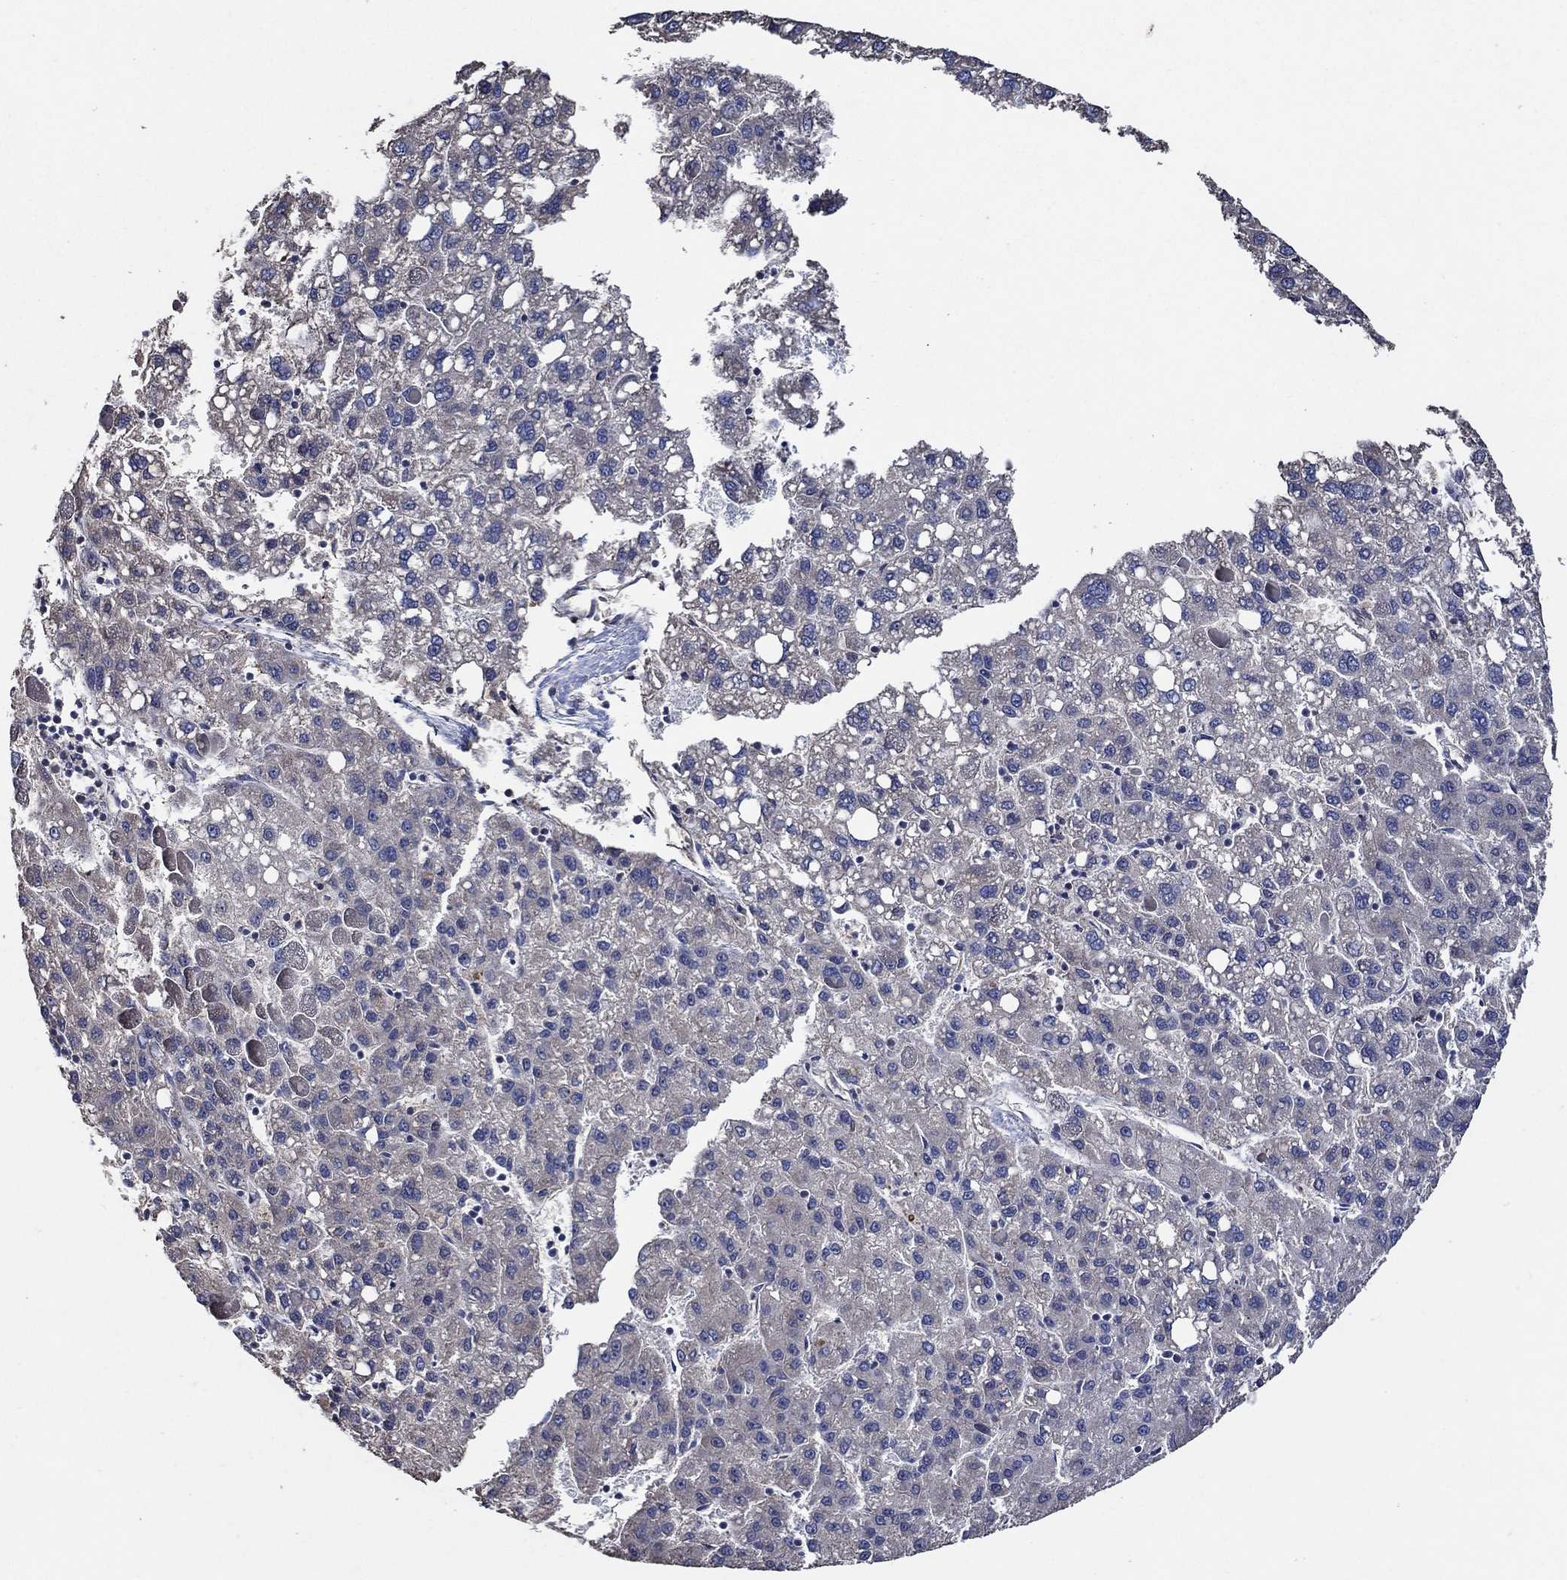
{"staining": {"intensity": "negative", "quantity": "none", "location": "none"}, "tissue": "liver cancer", "cell_type": "Tumor cells", "image_type": "cancer", "snomed": [{"axis": "morphology", "description": "Carcinoma, Hepatocellular, NOS"}, {"axis": "topography", "description": "Liver"}], "caption": "The histopathology image displays no staining of tumor cells in liver cancer (hepatocellular carcinoma). The staining is performed using DAB (3,3'-diaminobenzidine) brown chromogen with nuclei counter-stained in using hematoxylin.", "gene": "HAP1", "patient": {"sex": "female", "age": 82}}